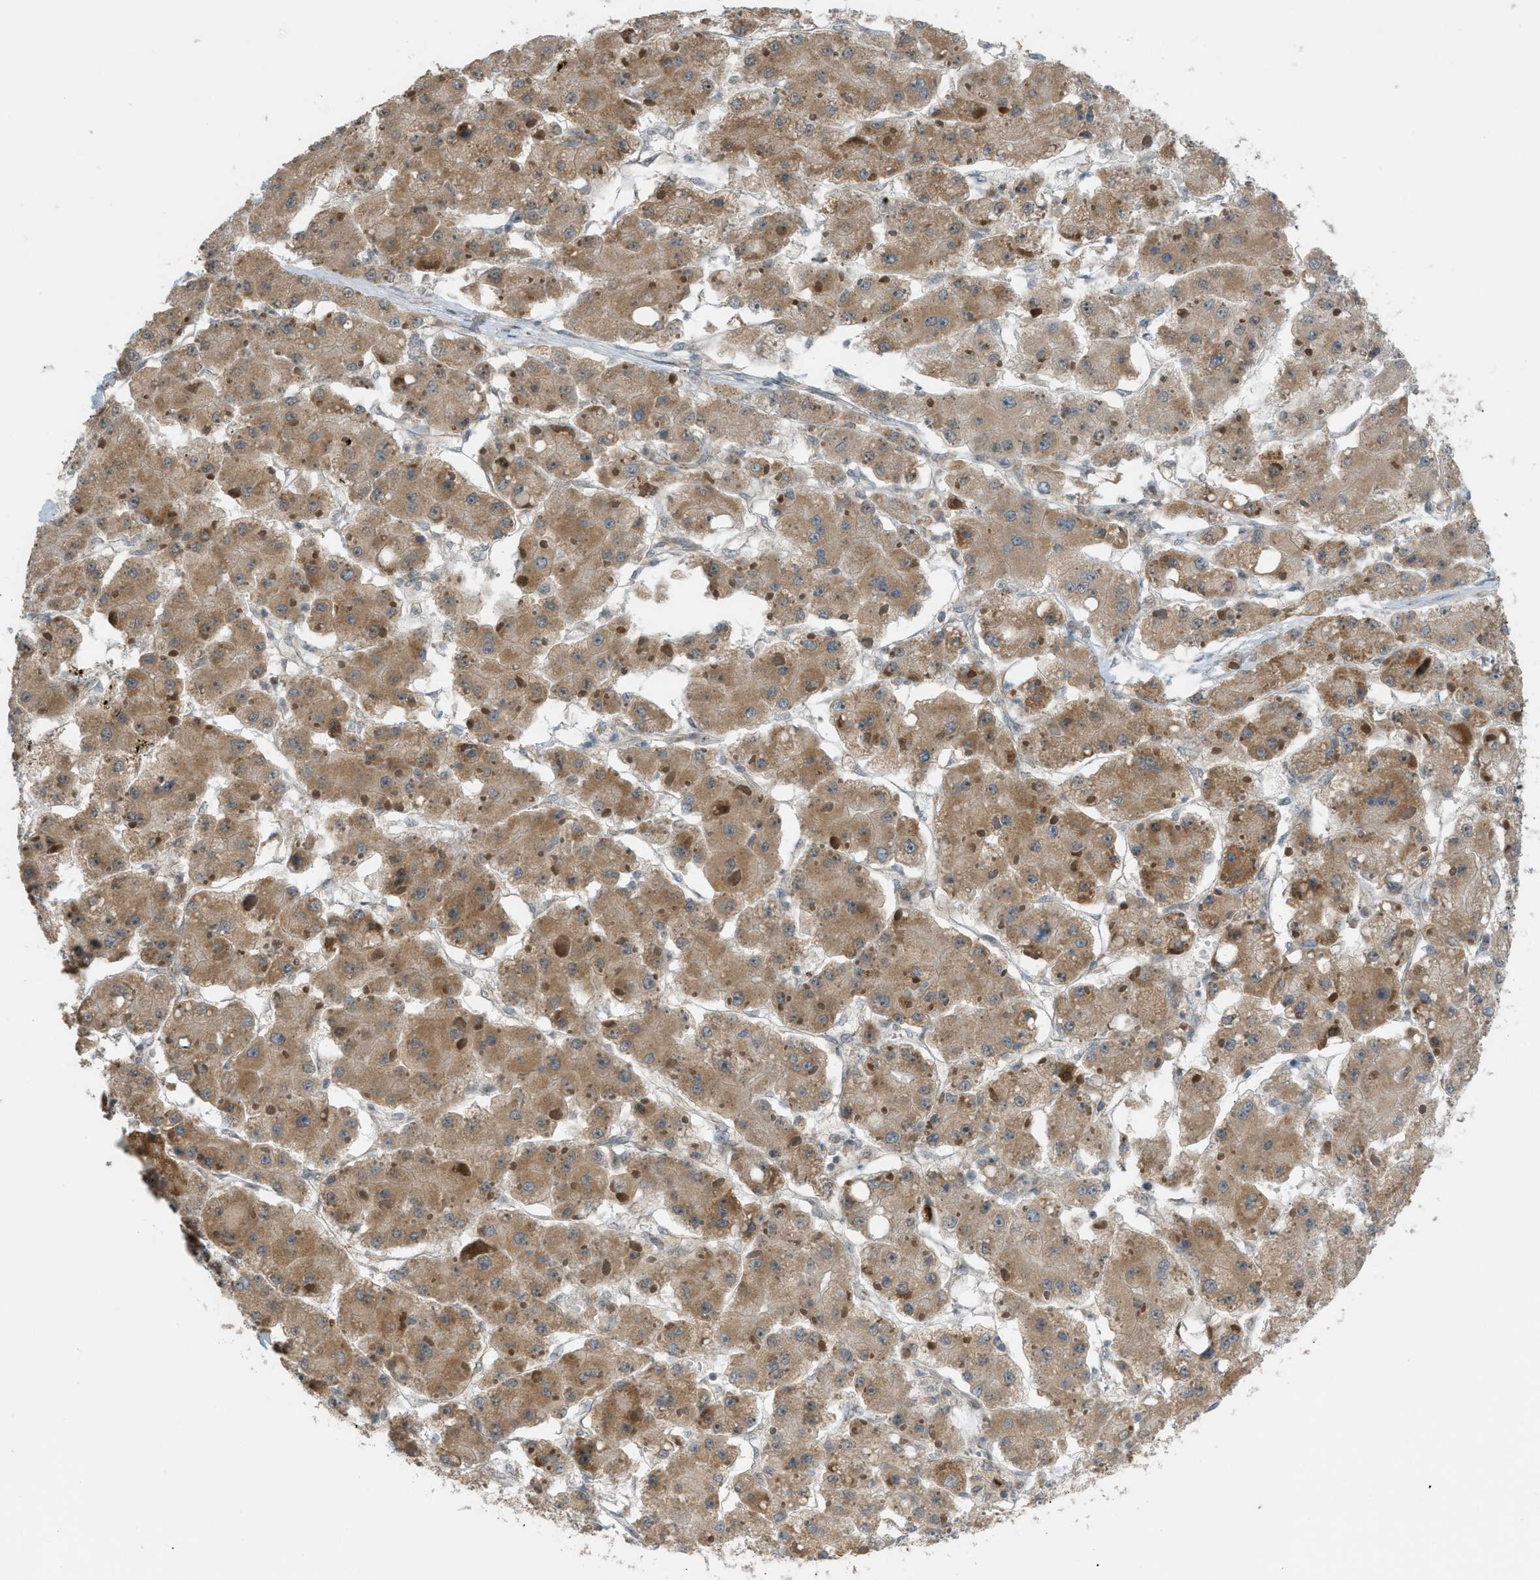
{"staining": {"intensity": "moderate", "quantity": ">75%", "location": "cytoplasmic/membranous"}, "tissue": "liver cancer", "cell_type": "Tumor cells", "image_type": "cancer", "snomed": [{"axis": "morphology", "description": "Carcinoma, Hepatocellular, NOS"}, {"axis": "topography", "description": "Liver"}], "caption": "A medium amount of moderate cytoplasmic/membranous positivity is present in approximately >75% of tumor cells in liver cancer (hepatocellular carcinoma) tissue.", "gene": "CCDC186", "patient": {"sex": "female", "age": 73}}